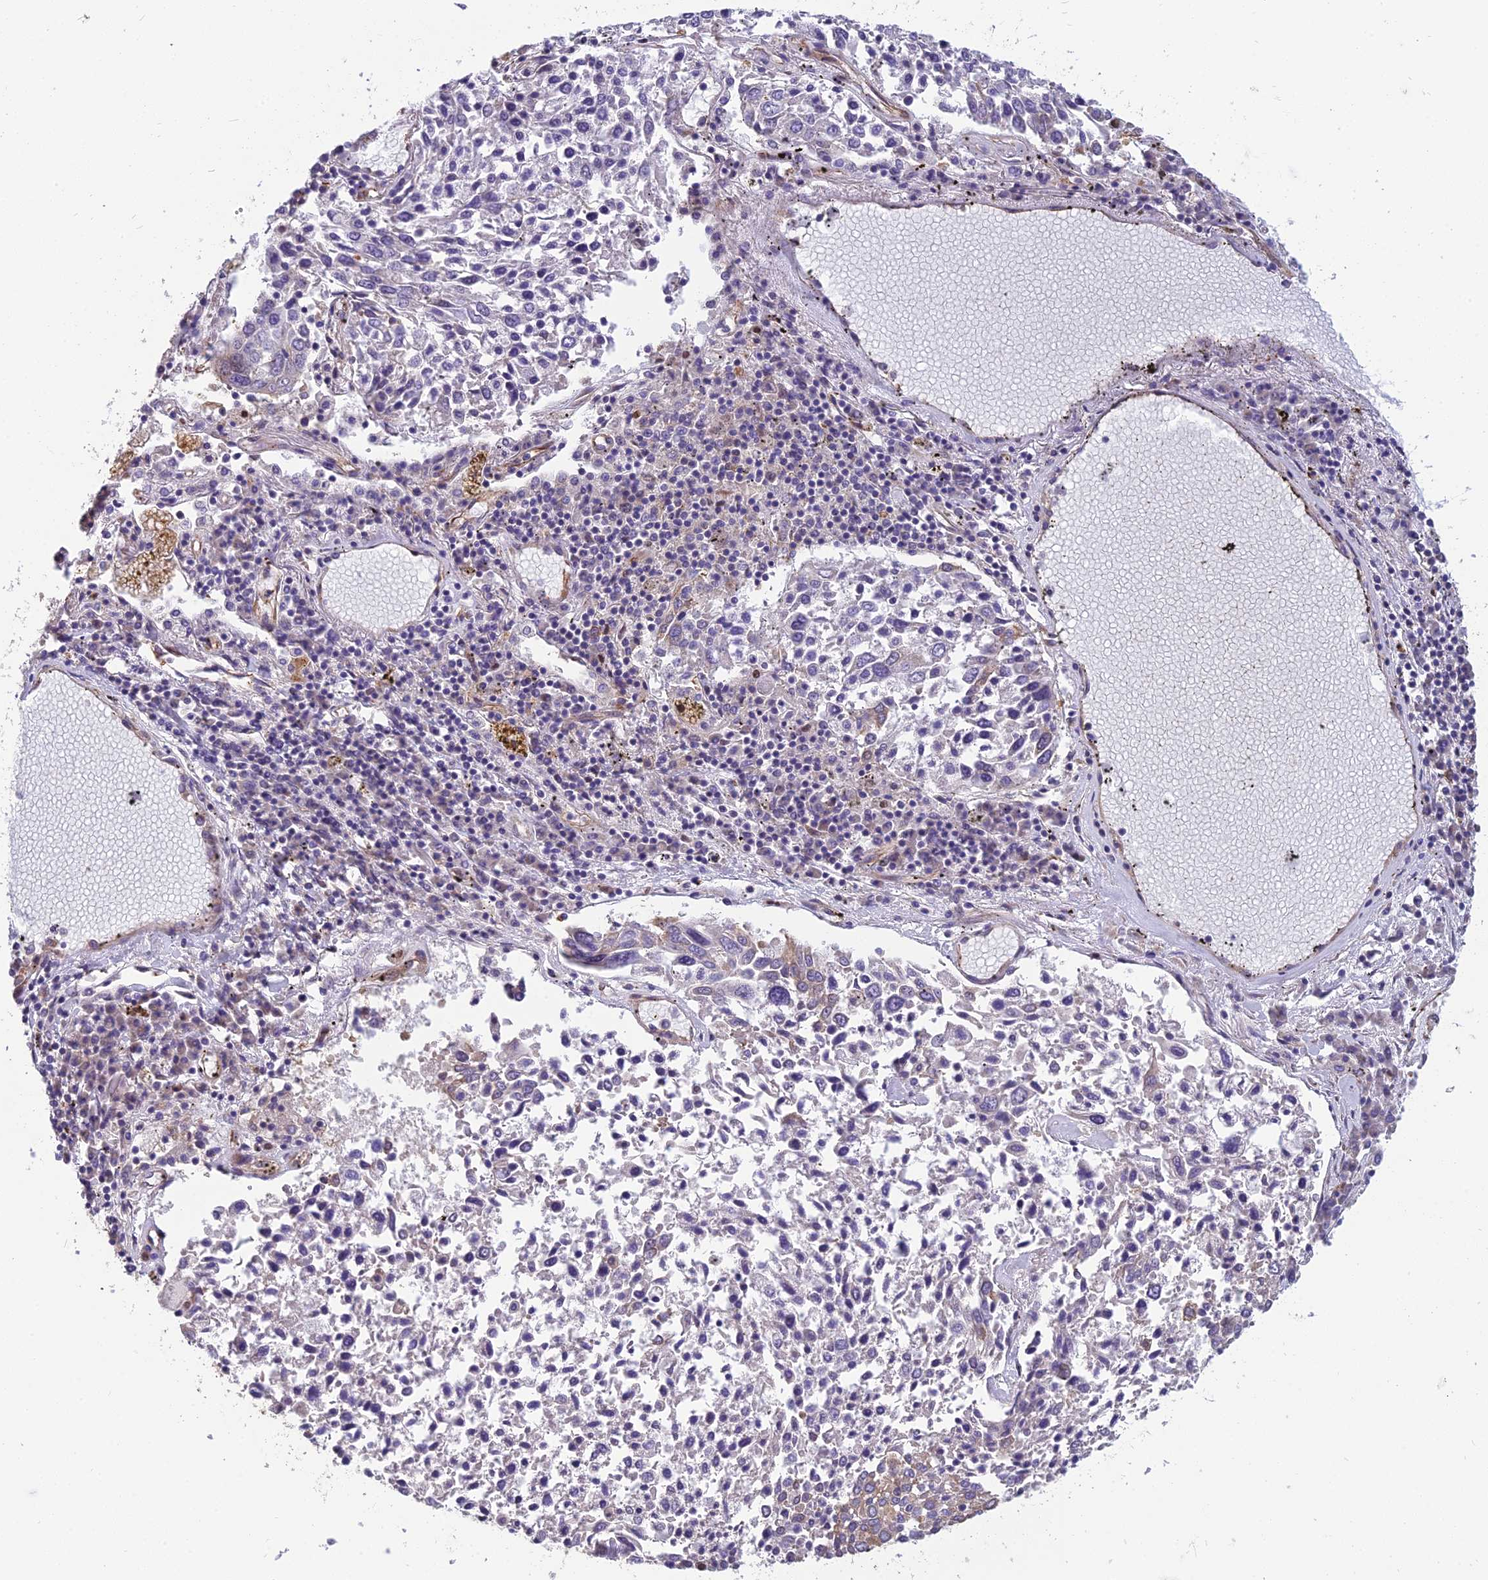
{"staining": {"intensity": "weak", "quantity": "<25%", "location": "cytoplasmic/membranous"}, "tissue": "lung cancer", "cell_type": "Tumor cells", "image_type": "cancer", "snomed": [{"axis": "morphology", "description": "Squamous cell carcinoma, NOS"}, {"axis": "topography", "description": "Lung"}], "caption": "Tumor cells are negative for protein expression in human lung squamous cell carcinoma.", "gene": "SPDL1", "patient": {"sex": "male", "age": 65}}